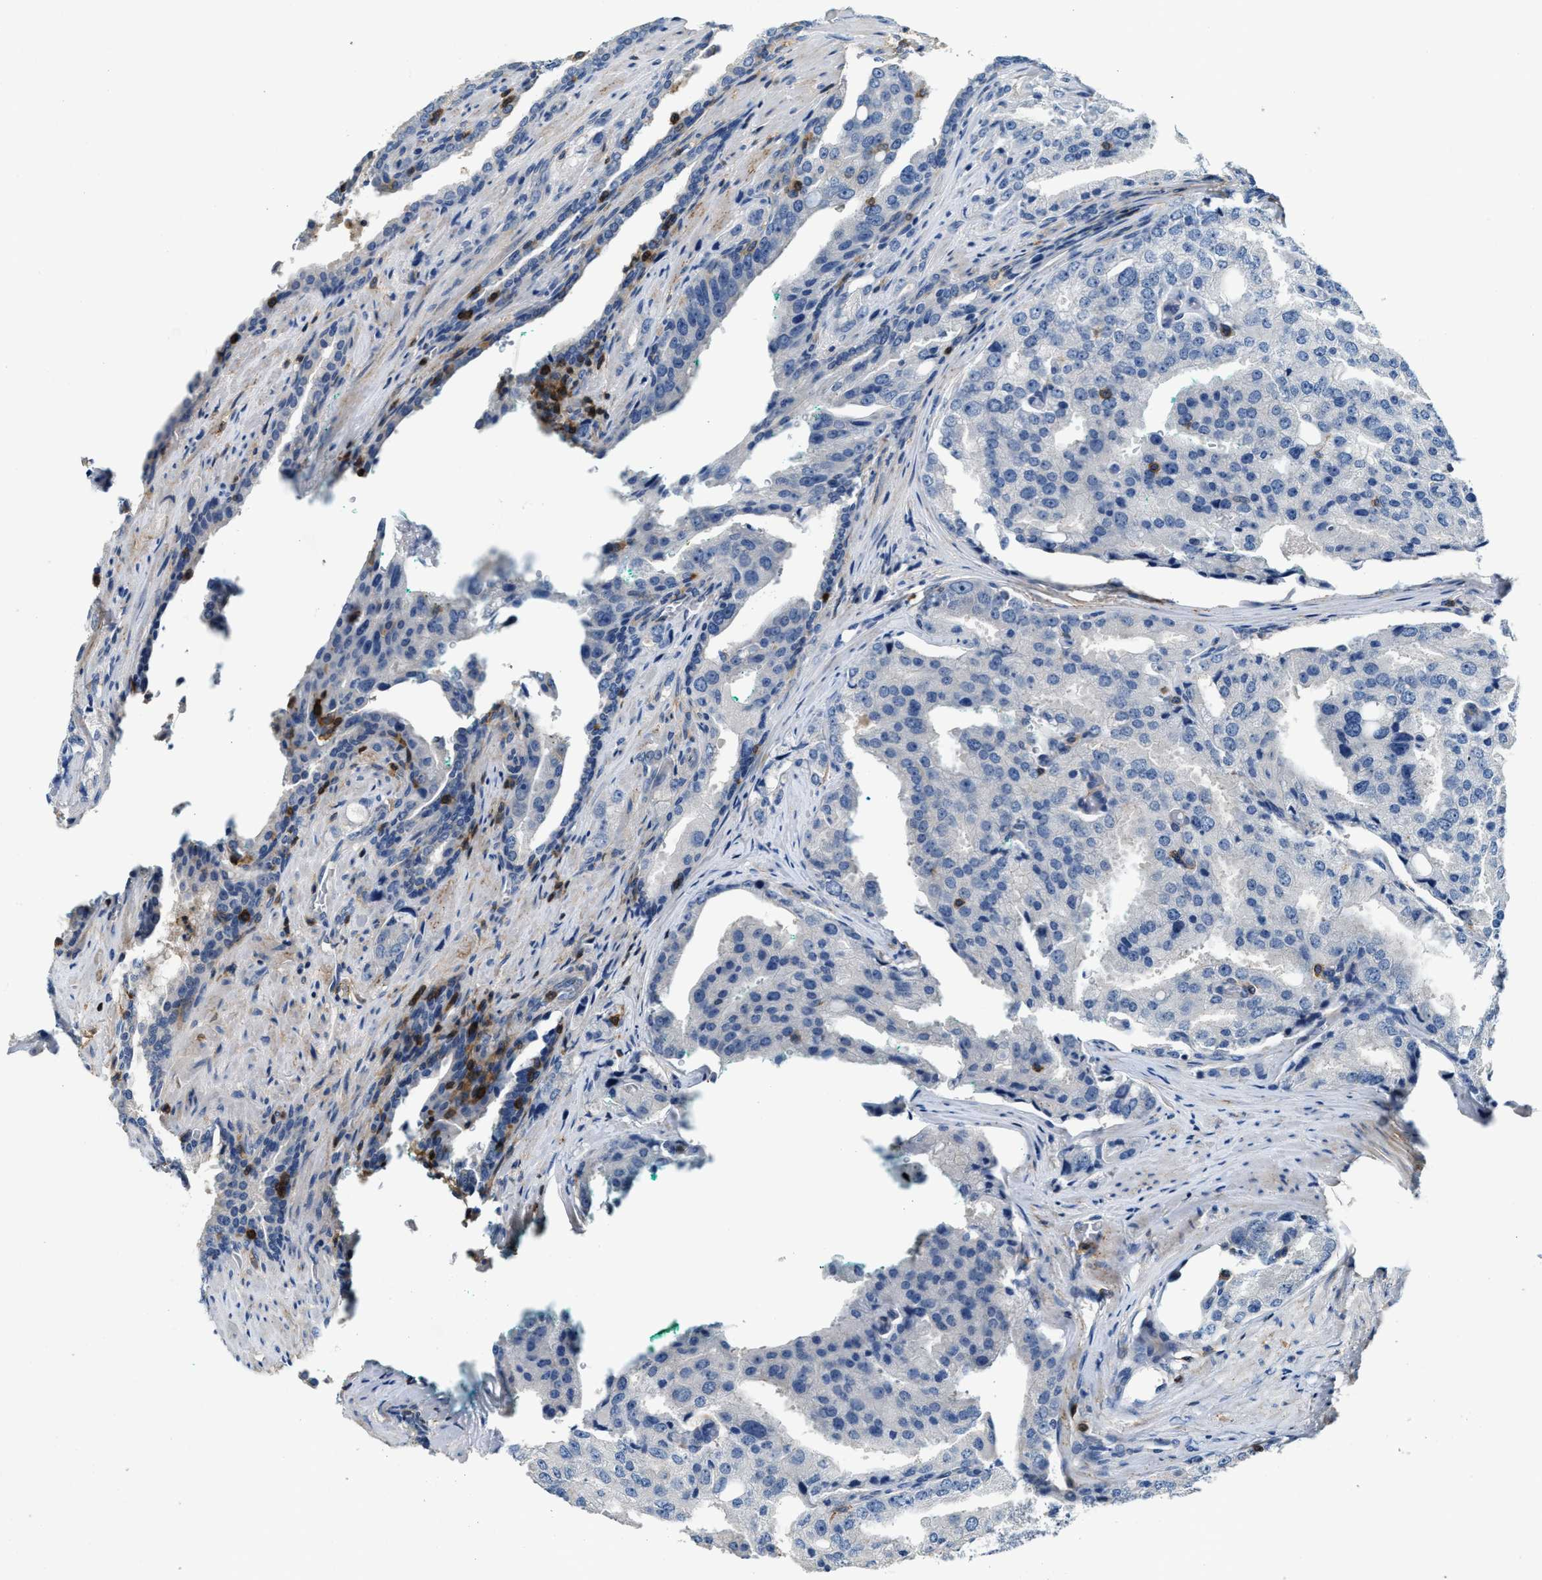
{"staining": {"intensity": "negative", "quantity": "none", "location": "none"}, "tissue": "prostate cancer", "cell_type": "Tumor cells", "image_type": "cancer", "snomed": [{"axis": "morphology", "description": "Adenocarcinoma, High grade"}, {"axis": "topography", "description": "Prostate"}], "caption": "This micrograph is of prostate cancer stained with immunohistochemistry to label a protein in brown with the nuclei are counter-stained blue. There is no expression in tumor cells. Nuclei are stained in blue.", "gene": "MYO1G", "patient": {"sex": "male", "age": 50}}